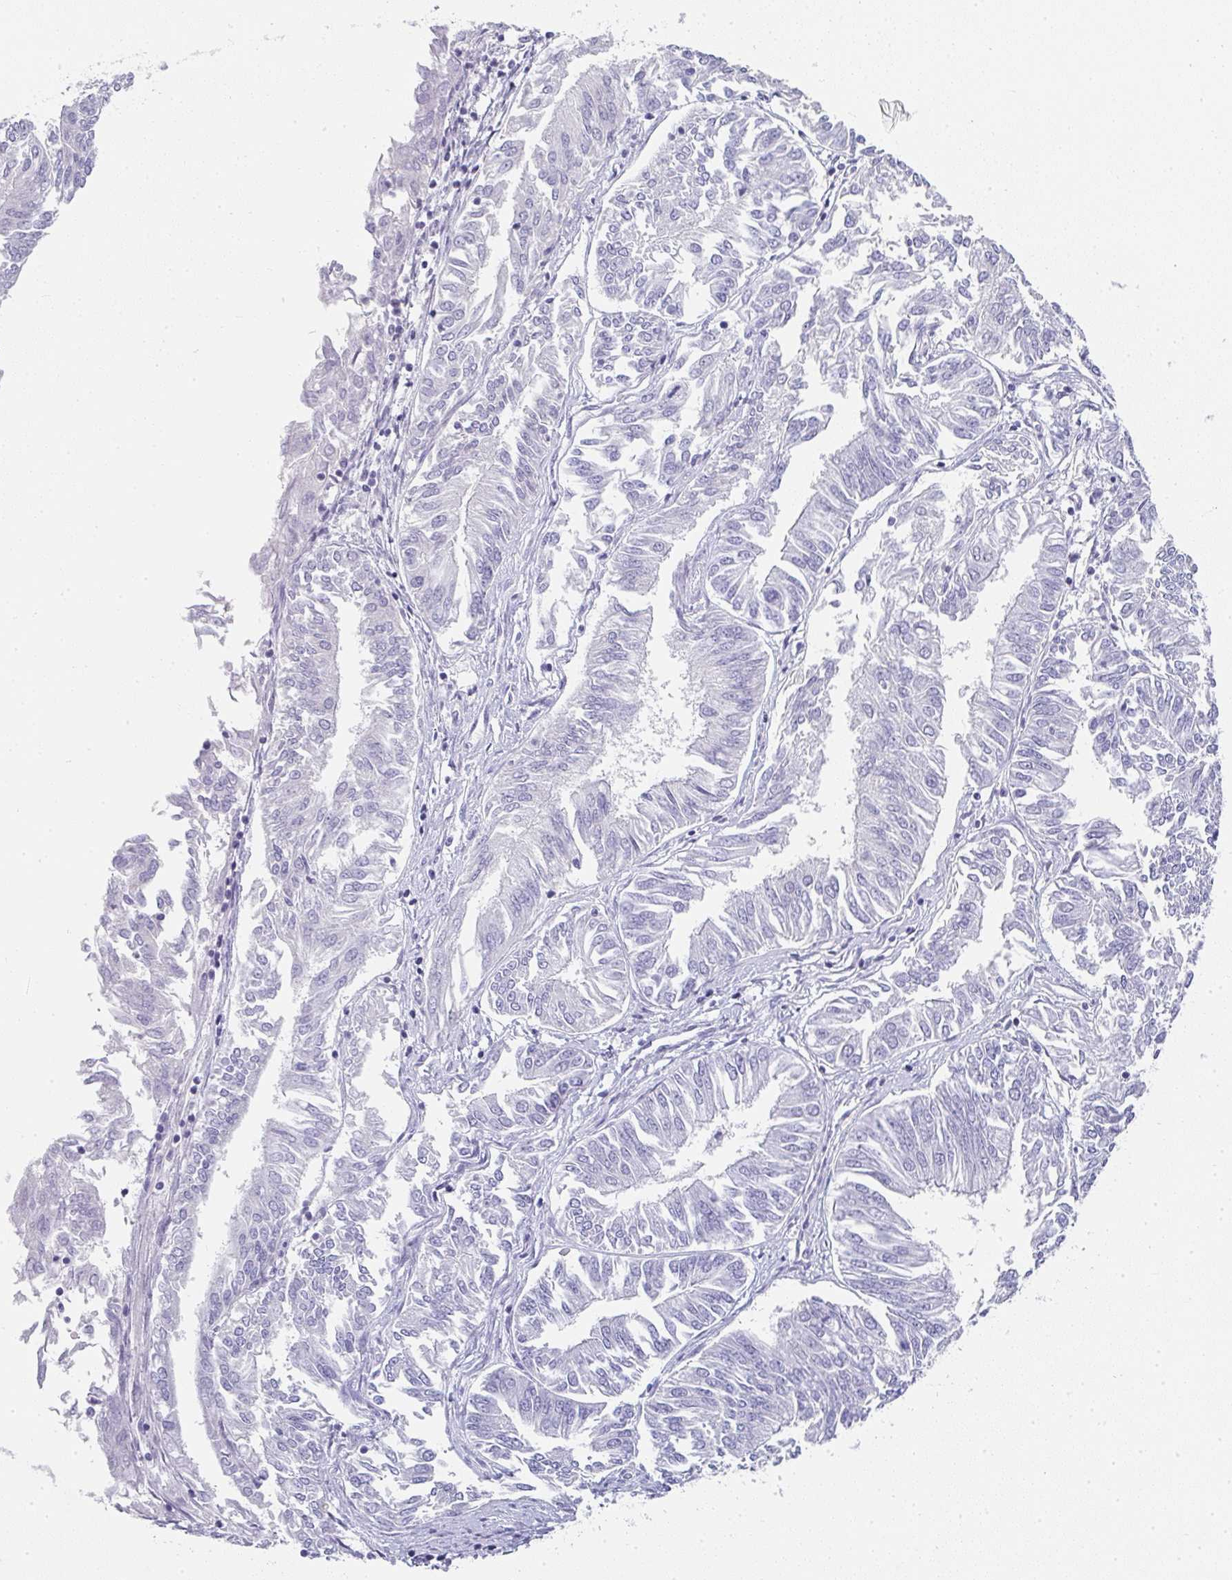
{"staining": {"intensity": "negative", "quantity": "none", "location": "none"}, "tissue": "endometrial cancer", "cell_type": "Tumor cells", "image_type": "cancer", "snomed": [{"axis": "morphology", "description": "Adenocarcinoma, NOS"}, {"axis": "topography", "description": "Endometrium"}], "caption": "Tumor cells show no significant expression in endometrial adenocarcinoma.", "gene": "NEU2", "patient": {"sex": "female", "age": 58}}